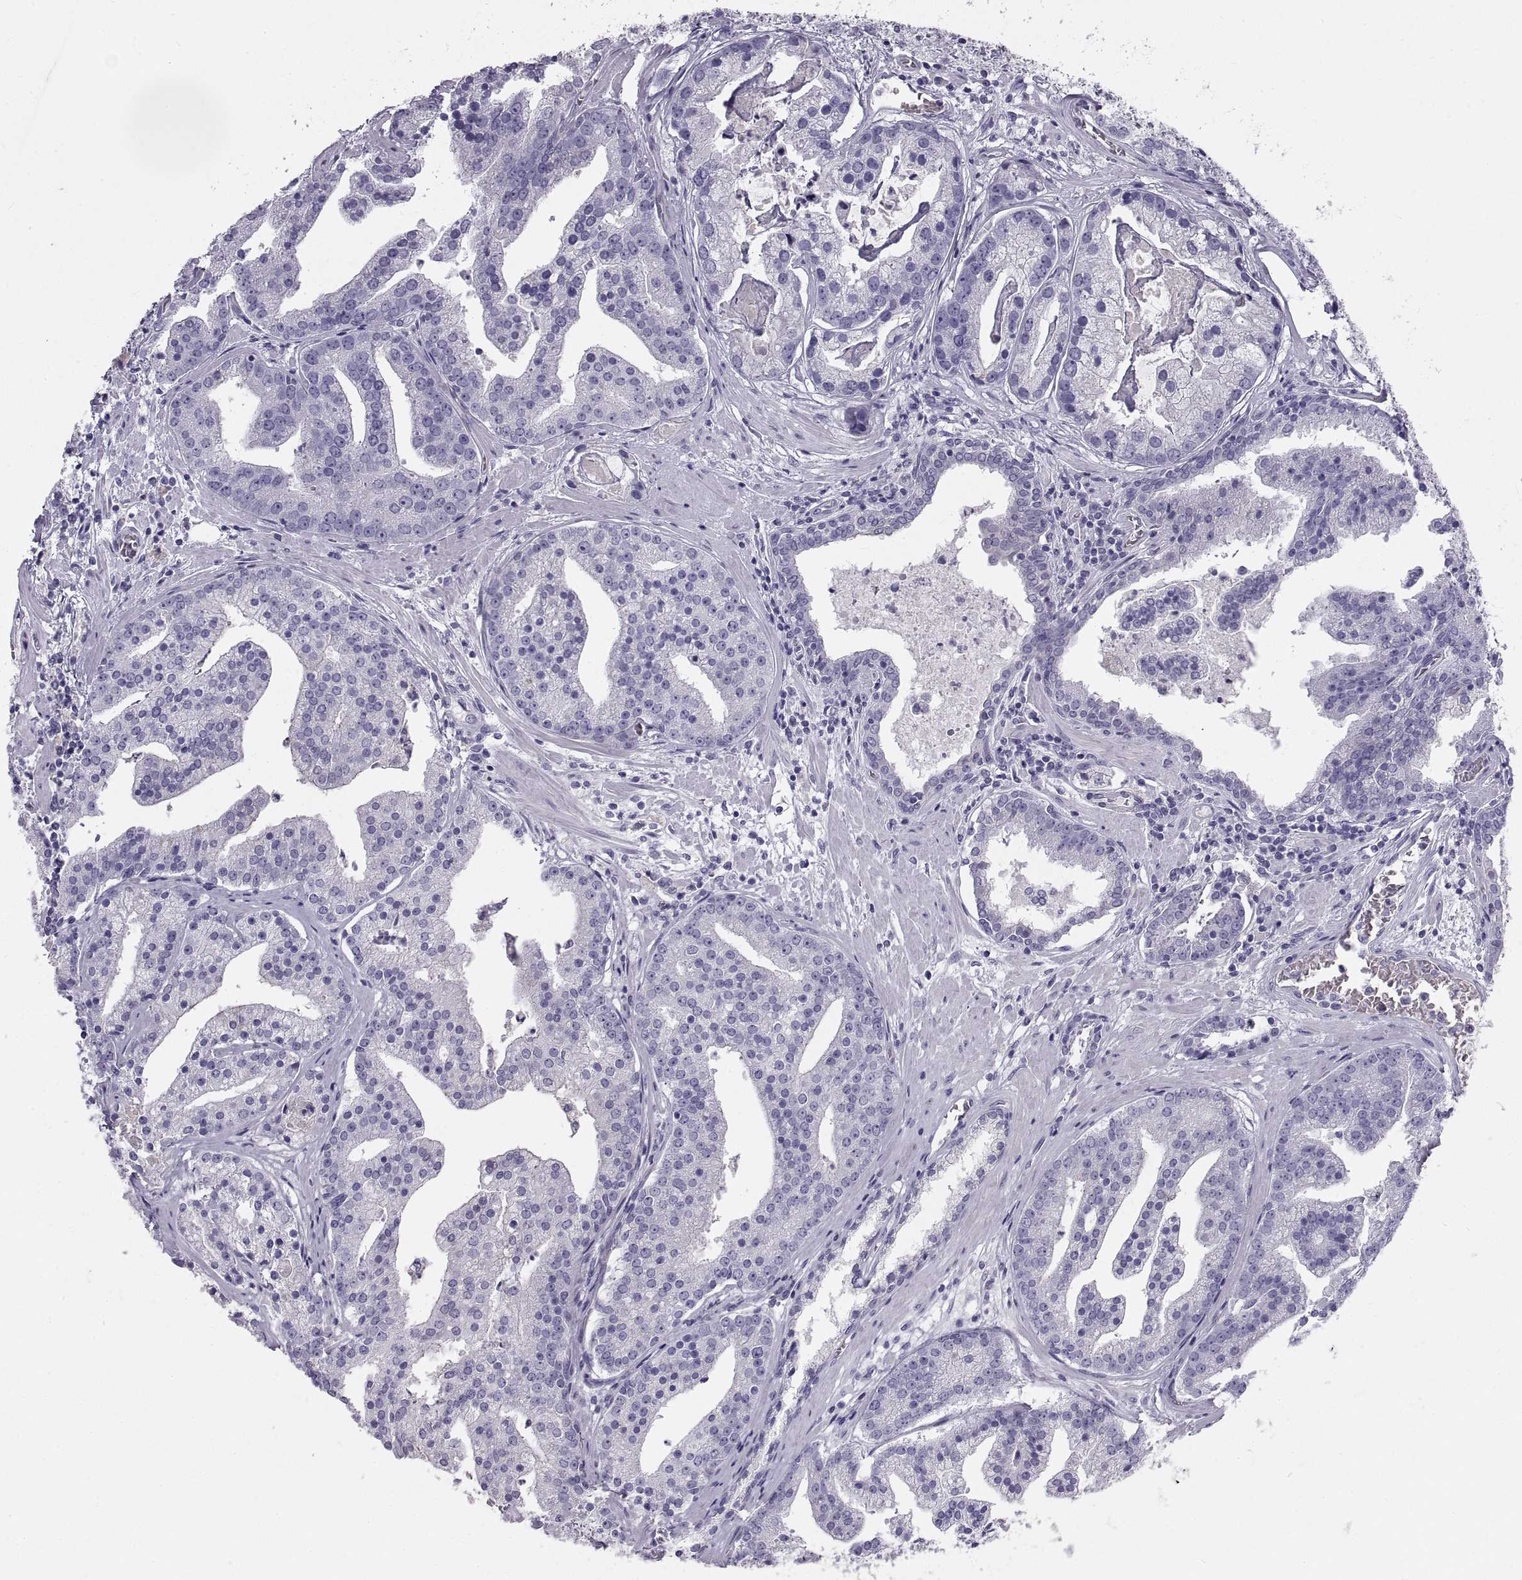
{"staining": {"intensity": "negative", "quantity": "none", "location": "none"}, "tissue": "prostate cancer", "cell_type": "Tumor cells", "image_type": "cancer", "snomed": [{"axis": "morphology", "description": "Adenocarcinoma, NOS"}, {"axis": "topography", "description": "Prostate and seminal vesicle, NOS"}, {"axis": "topography", "description": "Prostate"}], "caption": "Adenocarcinoma (prostate) stained for a protein using immunohistochemistry (IHC) demonstrates no expression tumor cells.", "gene": "CRYBB3", "patient": {"sex": "male", "age": 44}}